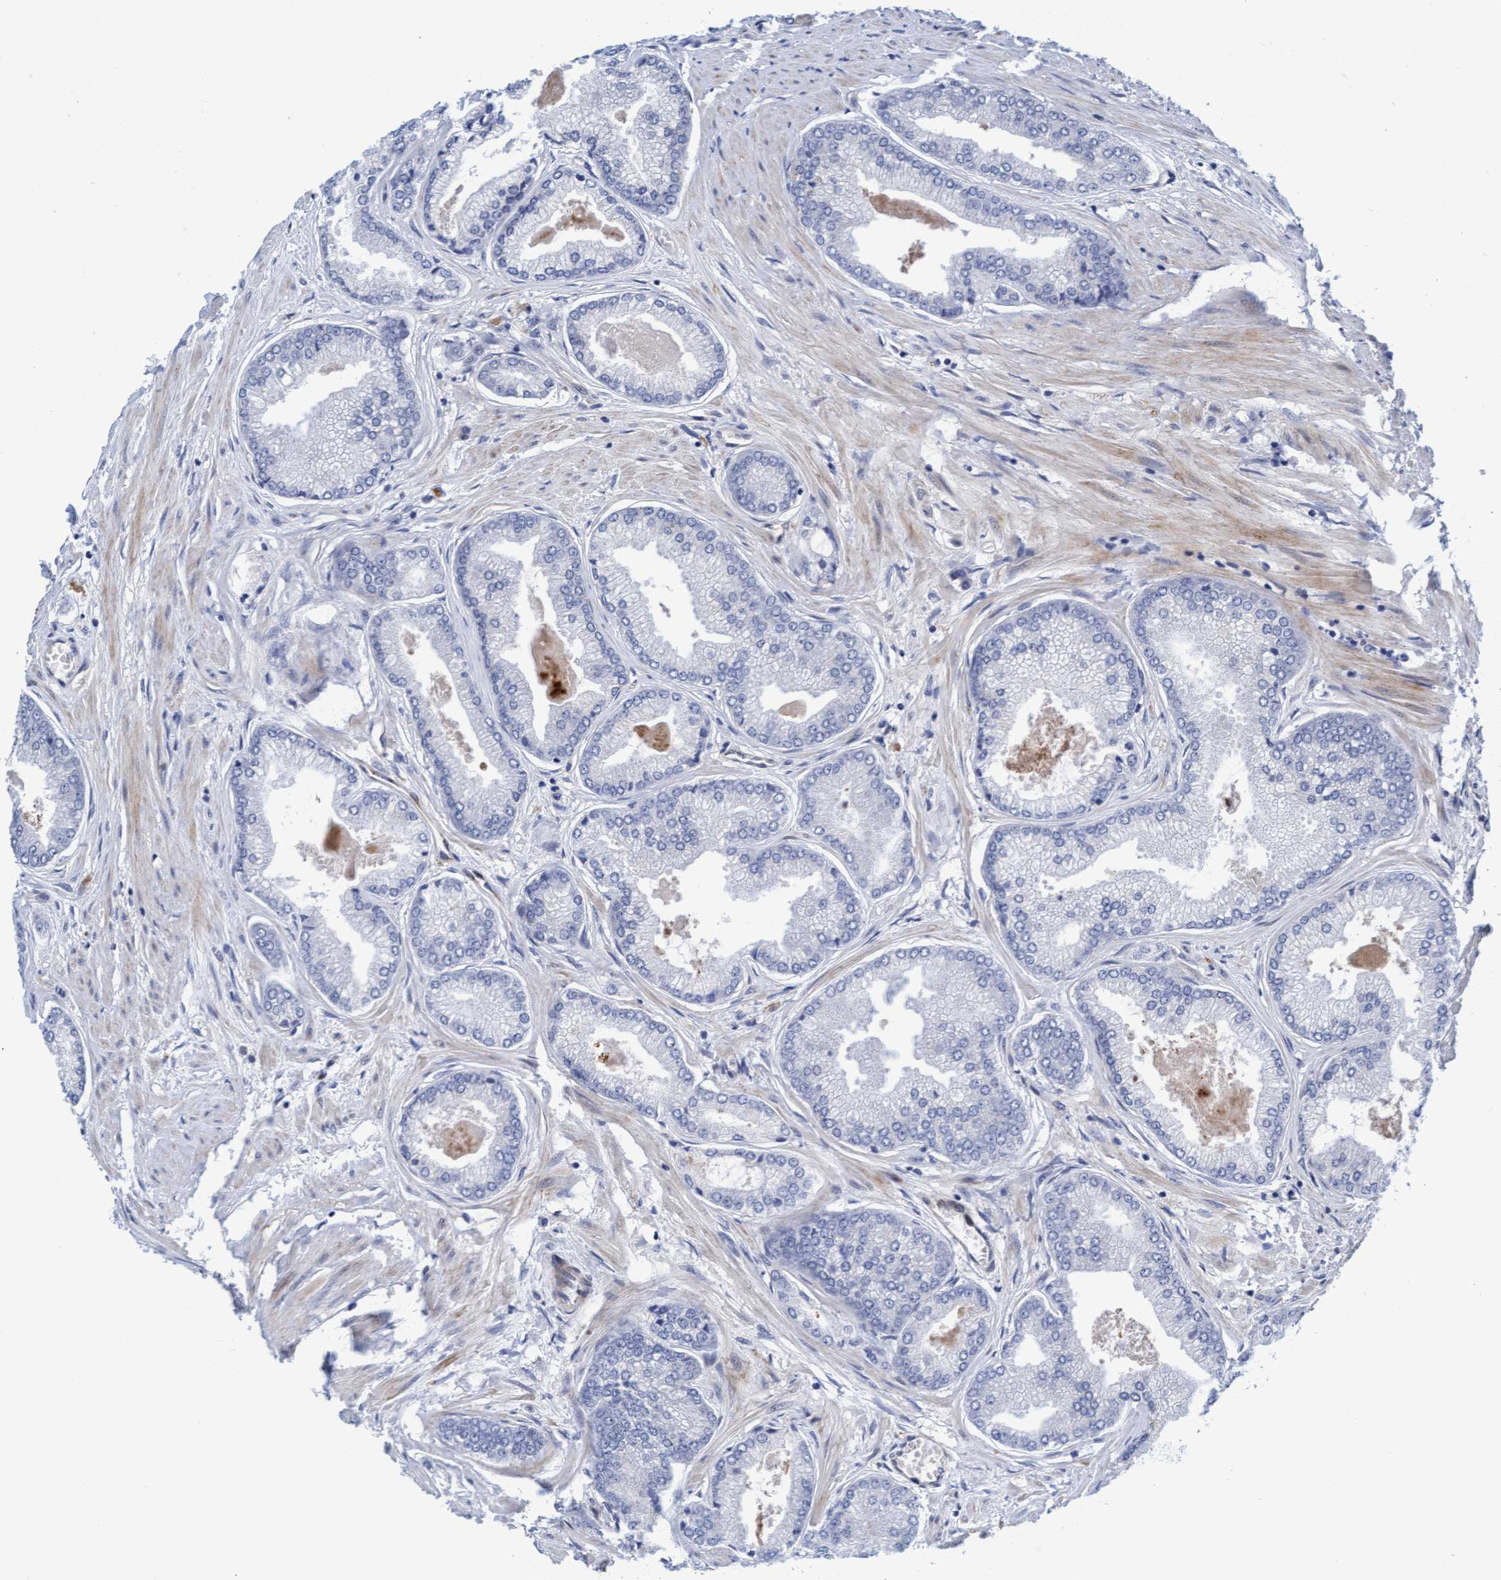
{"staining": {"intensity": "negative", "quantity": "none", "location": "none"}, "tissue": "prostate cancer", "cell_type": "Tumor cells", "image_type": "cancer", "snomed": [{"axis": "morphology", "description": "Adenocarcinoma, High grade"}, {"axis": "topography", "description": "Prostate"}], "caption": "Immunohistochemistry image of human high-grade adenocarcinoma (prostate) stained for a protein (brown), which shows no expression in tumor cells.", "gene": "POLG2", "patient": {"sex": "male", "age": 61}}